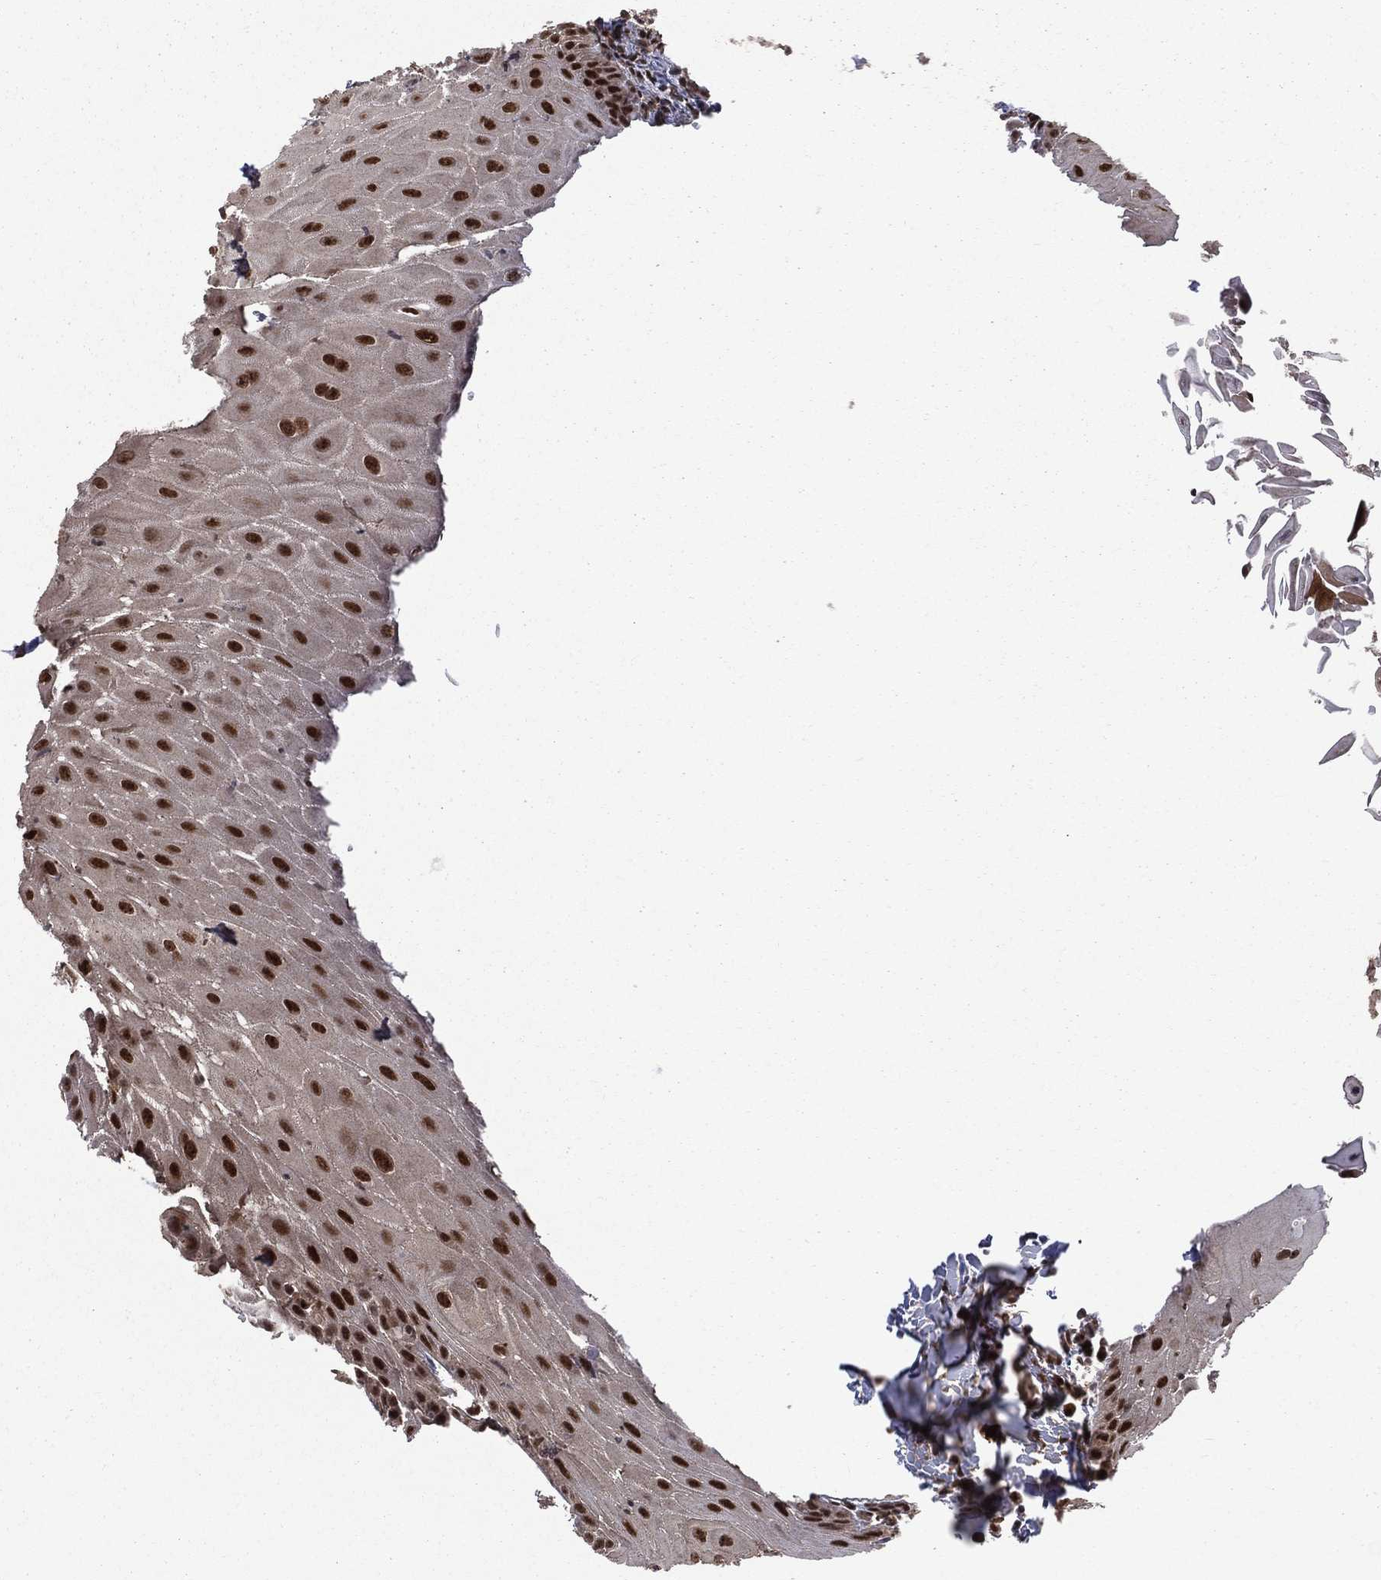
{"staining": {"intensity": "strong", "quantity": ">75%", "location": "nuclear"}, "tissue": "head and neck cancer", "cell_type": "Tumor cells", "image_type": "cancer", "snomed": [{"axis": "morphology", "description": "Squamous cell carcinoma, NOS"}, {"axis": "topography", "description": "Oral tissue"}, {"axis": "topography", "description": "Head-Neck"}], "caption": "Tumor cells exhibit high levels of strong nuclear expression in about >75% of cells in human squamous cell carcinoma (head and neck).", "gene": "JMJD6", "patient": {"sex": "male", "age": 58}}